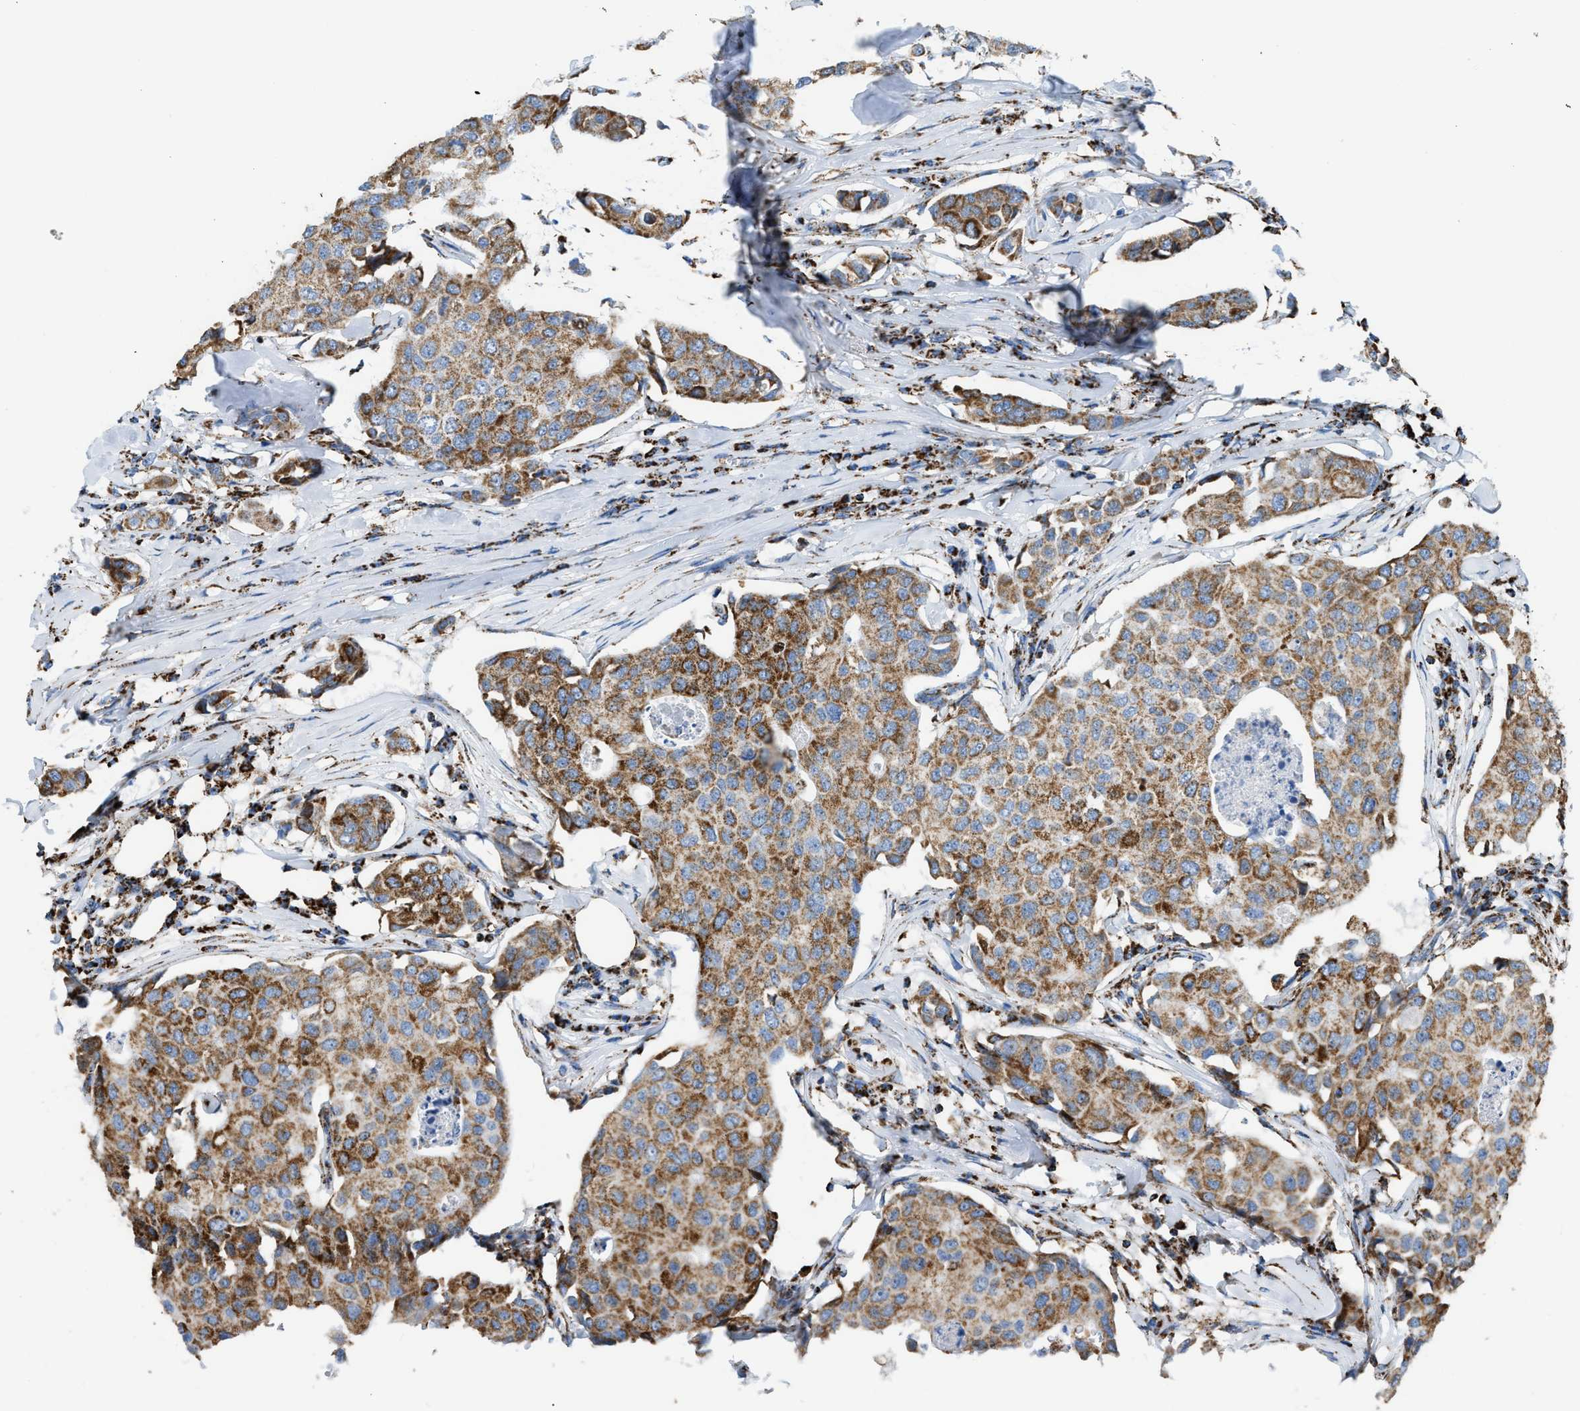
{"staining": {"intensity": "moderate", "quantity": ">75%", "location": "cytoplasmic/membranous"}, "tissue": "breast cancer", "cell_type": "Tumor cells", "image_type": "cancer", "snomed": [{"axis": "morphology", "description": "Duct carcinoma"}, {"axis": "topography", "description": "Breast"}], "caption": "Immunohistochemical staining of breast cancer displays moderate cytoplasmic/membranous protein expression in approximately >75% of tumor cells.", "gene": "ETFB", "patient": {"sex": "female", "age": 80}}